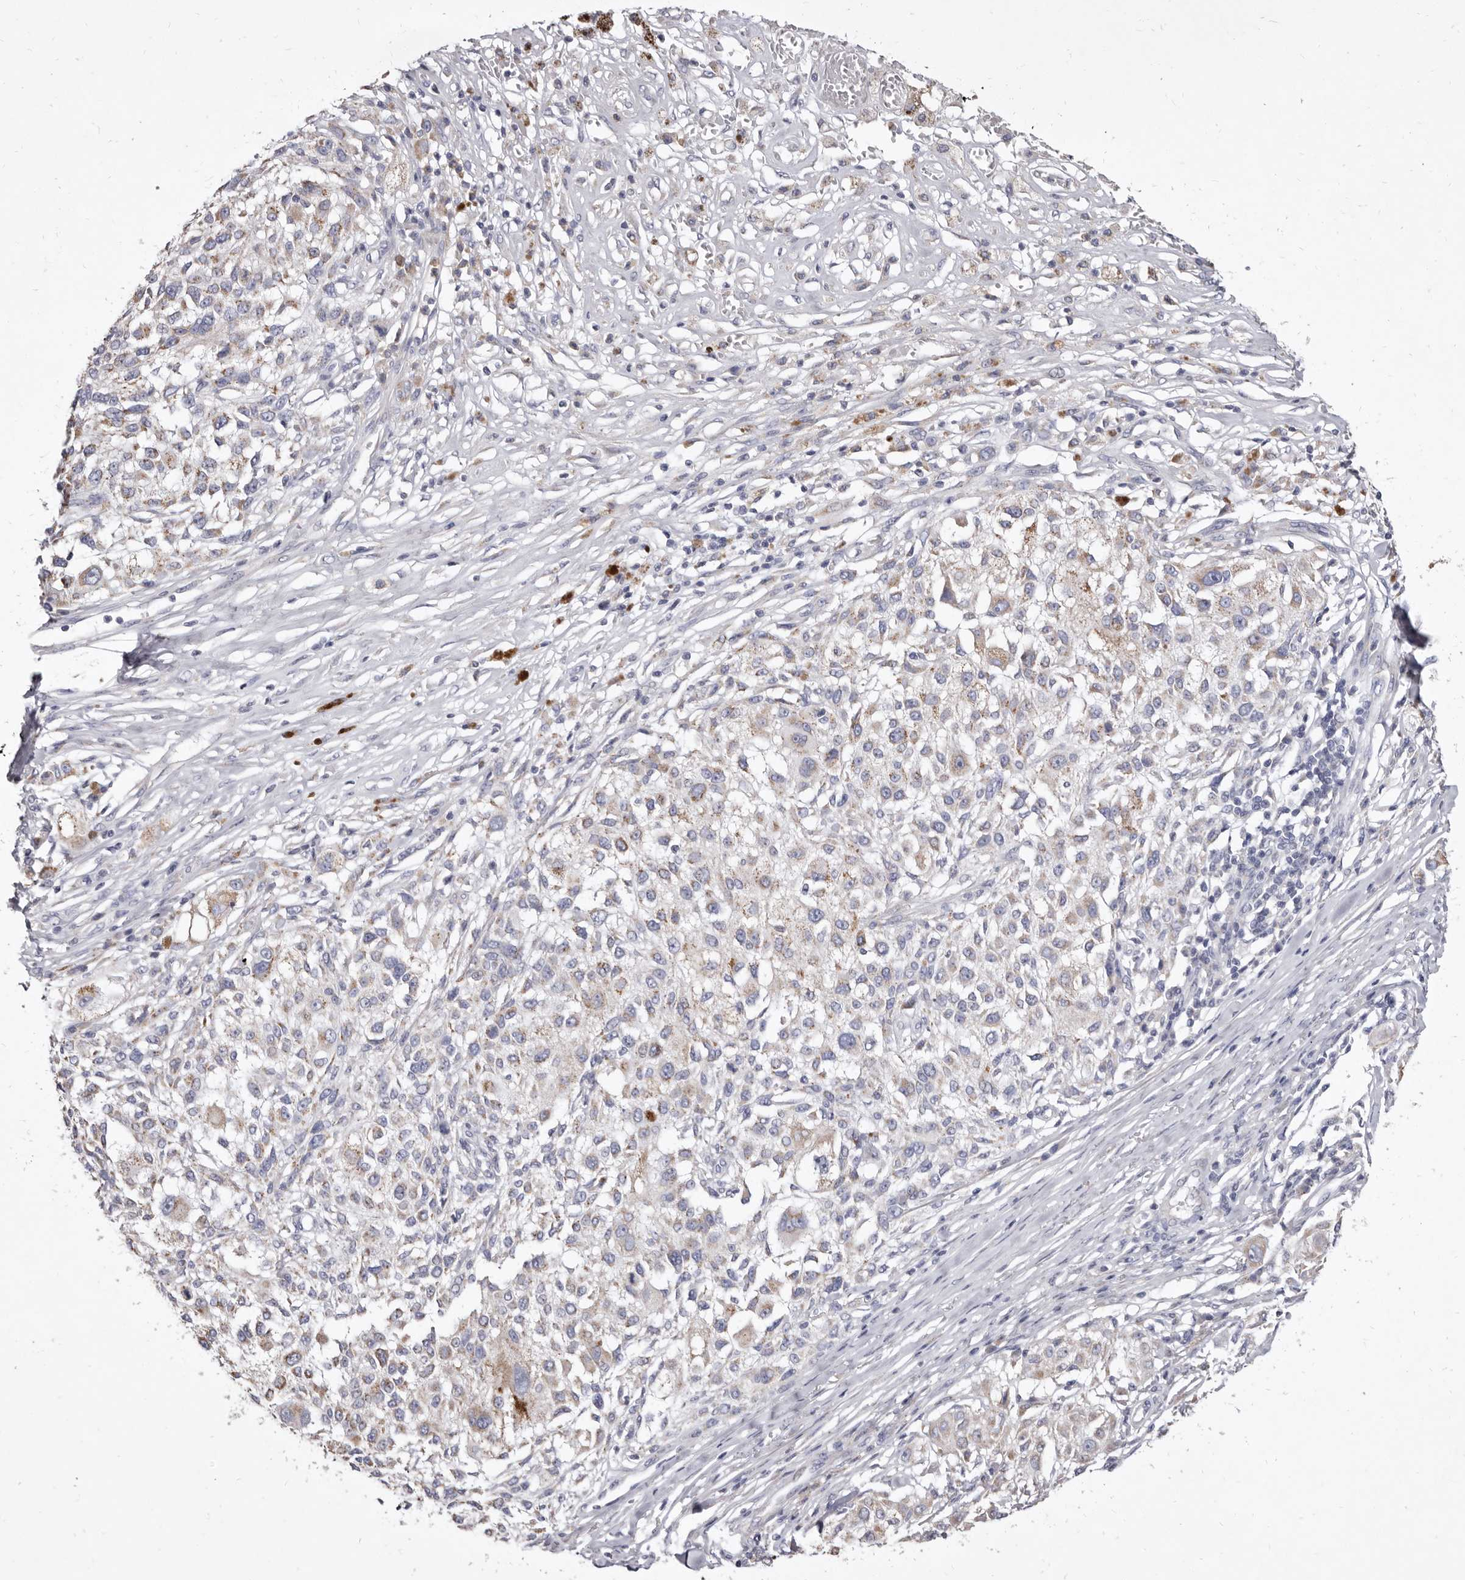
{"staining": {"intensity": "weak", "quantity": ">75%", "location": "cytoplasmic/membranous"}, "tissue": "melanoma", "cell_type": "Tumor cells", "image_type": "cancer", "snomed": [{"axis": "morphology", "description": "Necrosis, NOS"}, {"axis": "morphology", "description": "Malignant melanoma, NOS"}, {"axis": "topography", "description": "Skin"}], "caption": "This is an image of immunohistochemistry staining of melanoma, which shows weak positivity in the cytoplasmic/membranous of tumor cells.", "gene": "CYP2E1", "patient": {"sex": "female", "age": 87}}